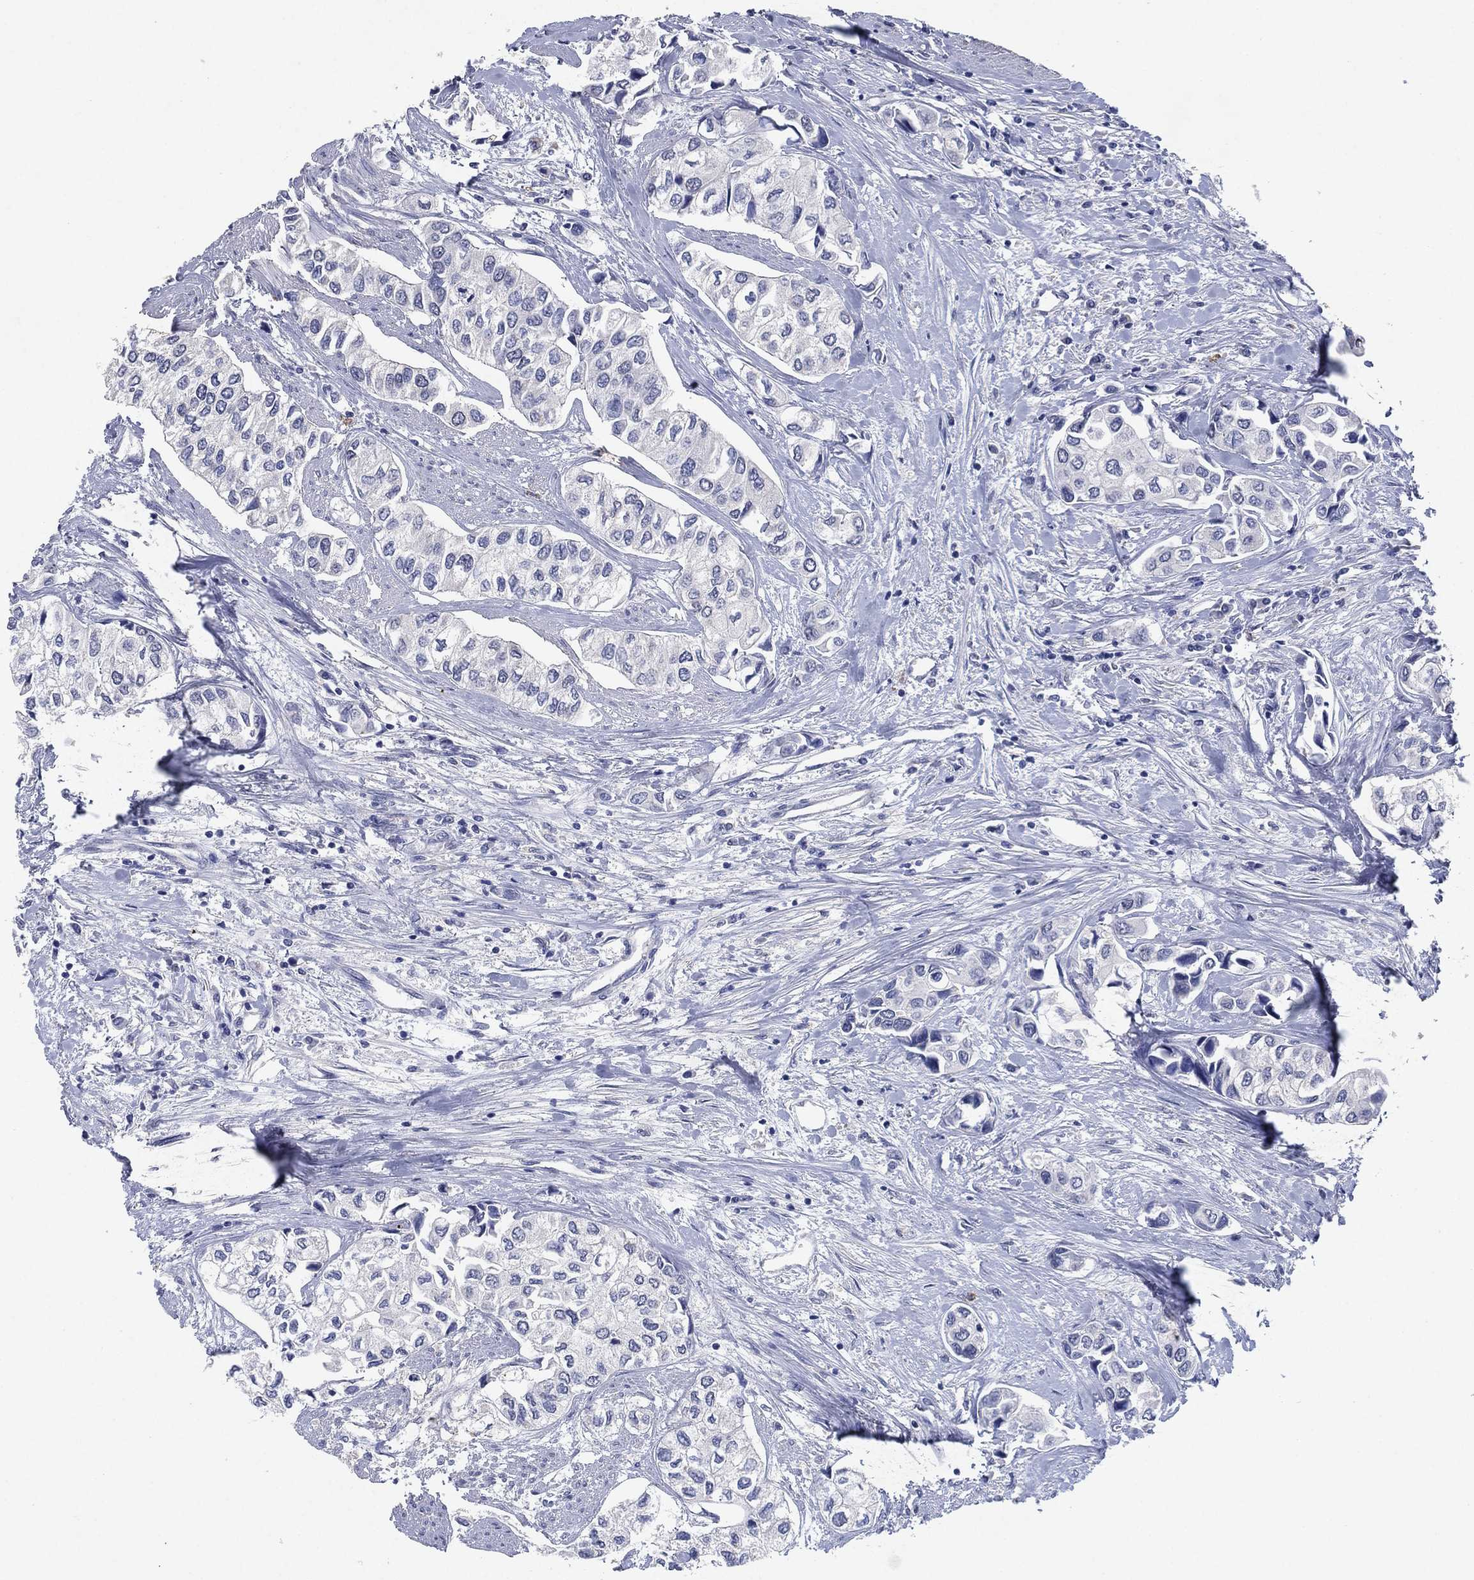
{"staining": {"intensity": "negative", "quantity": "none", "location": "none"}, "tissue": "urothelial cancer", "cell_type": "Tumor cells", "image_type": "cancer", "snomed": [{"axis": "morphology", "description": "Urothelial carcinoma, High grade"}, {"axis": "topography", "description": "Urinary bladder"}], "caption": "Urothelial cancer stained for a protein using IHC demonstrates no staining tumor cells.", "gene": "FSCN2", "patient": {"sex": "male", "age": 73}}